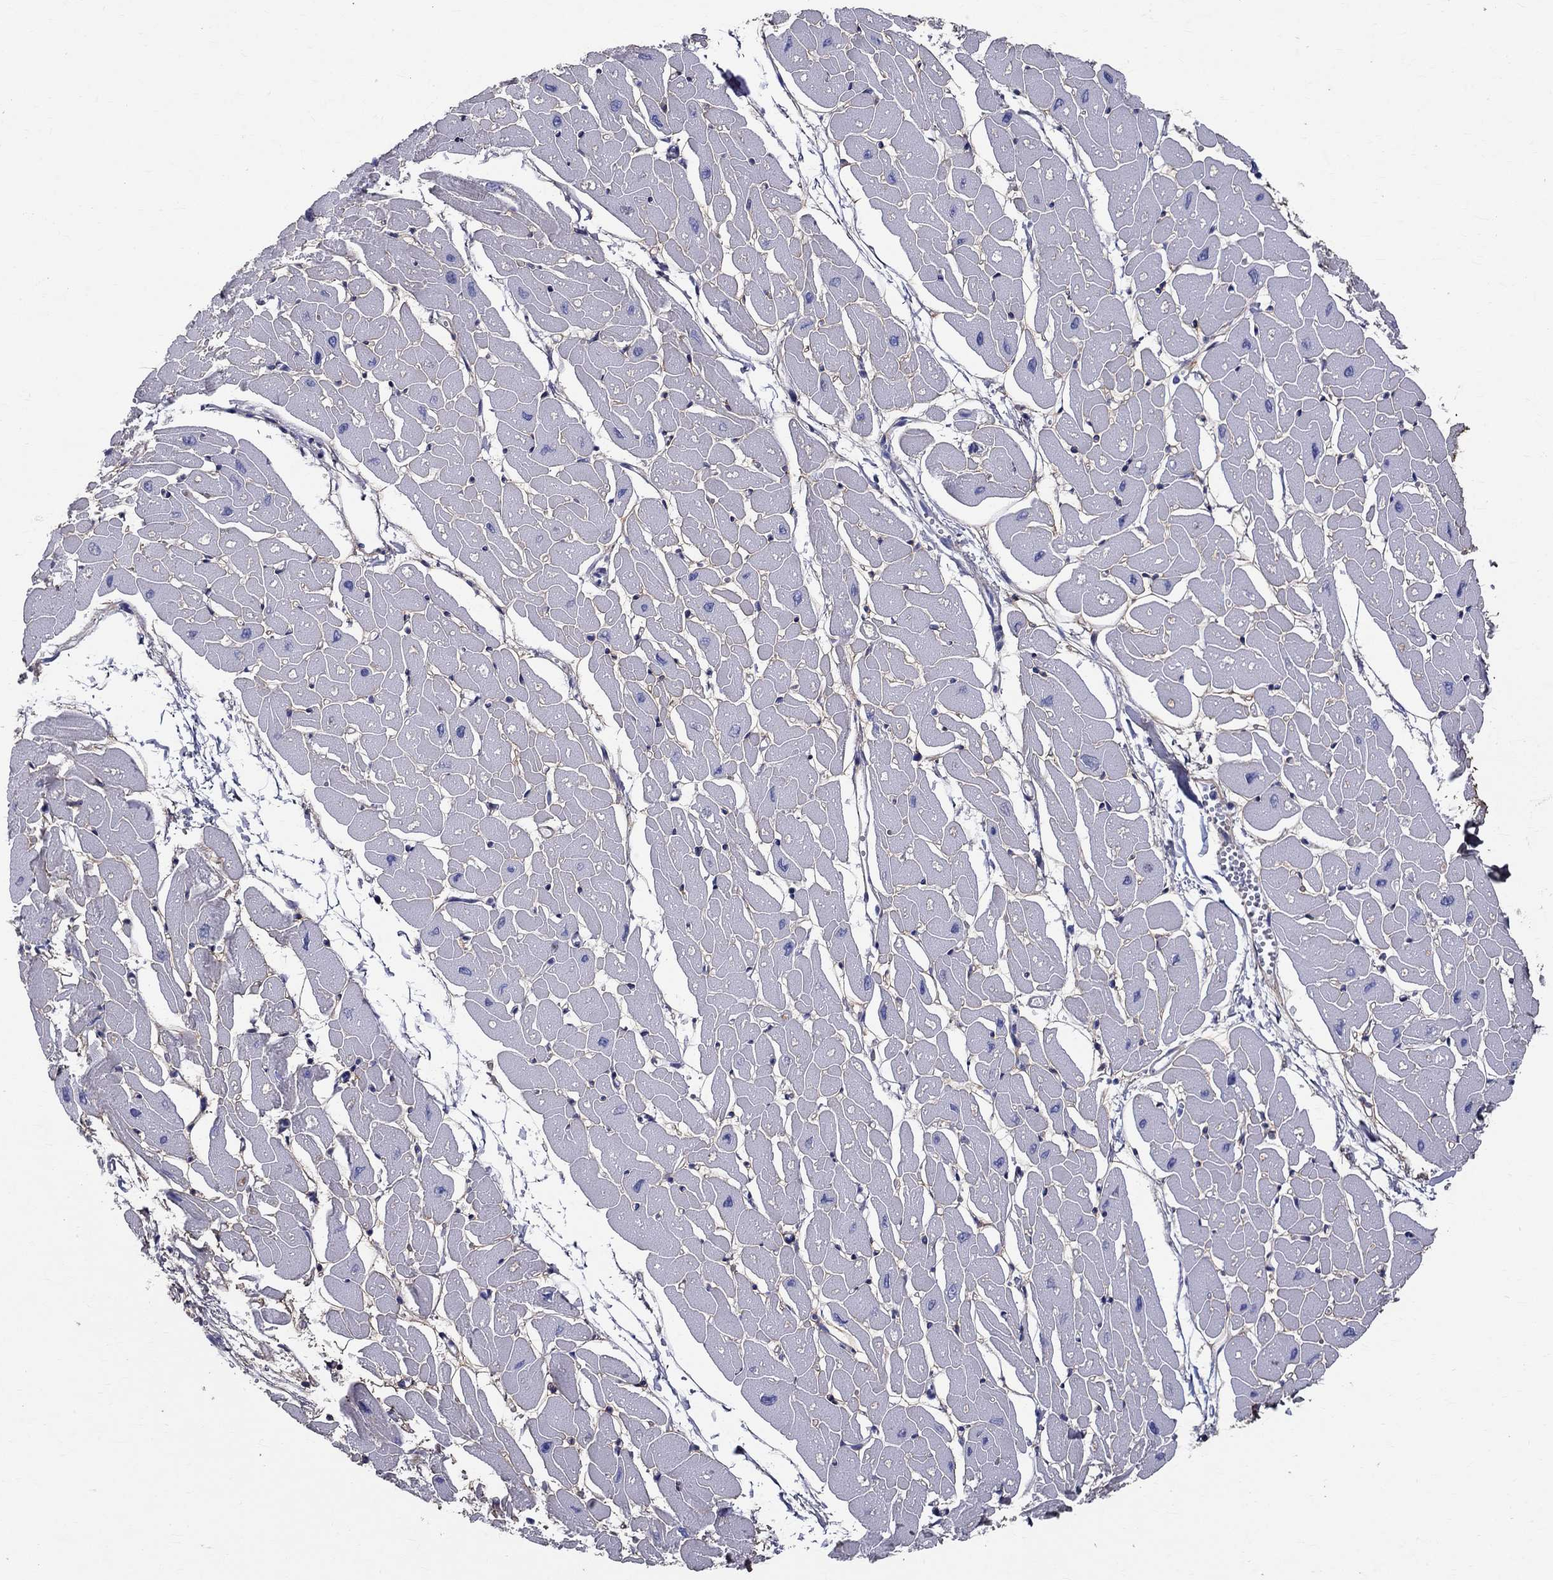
{"staining": {"intensity": "negative", "quantity": "none", "location": "none"}, "tissue": "heart muscle", "cell_type": "Cardiomyocytes", "image_type": "normal", "snomed": [{"axis": "morphology", "description": "Normal tissue, NOS"}, {"axis": "topography", "description": "Heart"}], "caption": "Protein analysis of normal heart muscle shows no significant positivity in cardiomyocytes.", "gene": "ANXA10", "patient": {"sex": "male", "age": 57}}